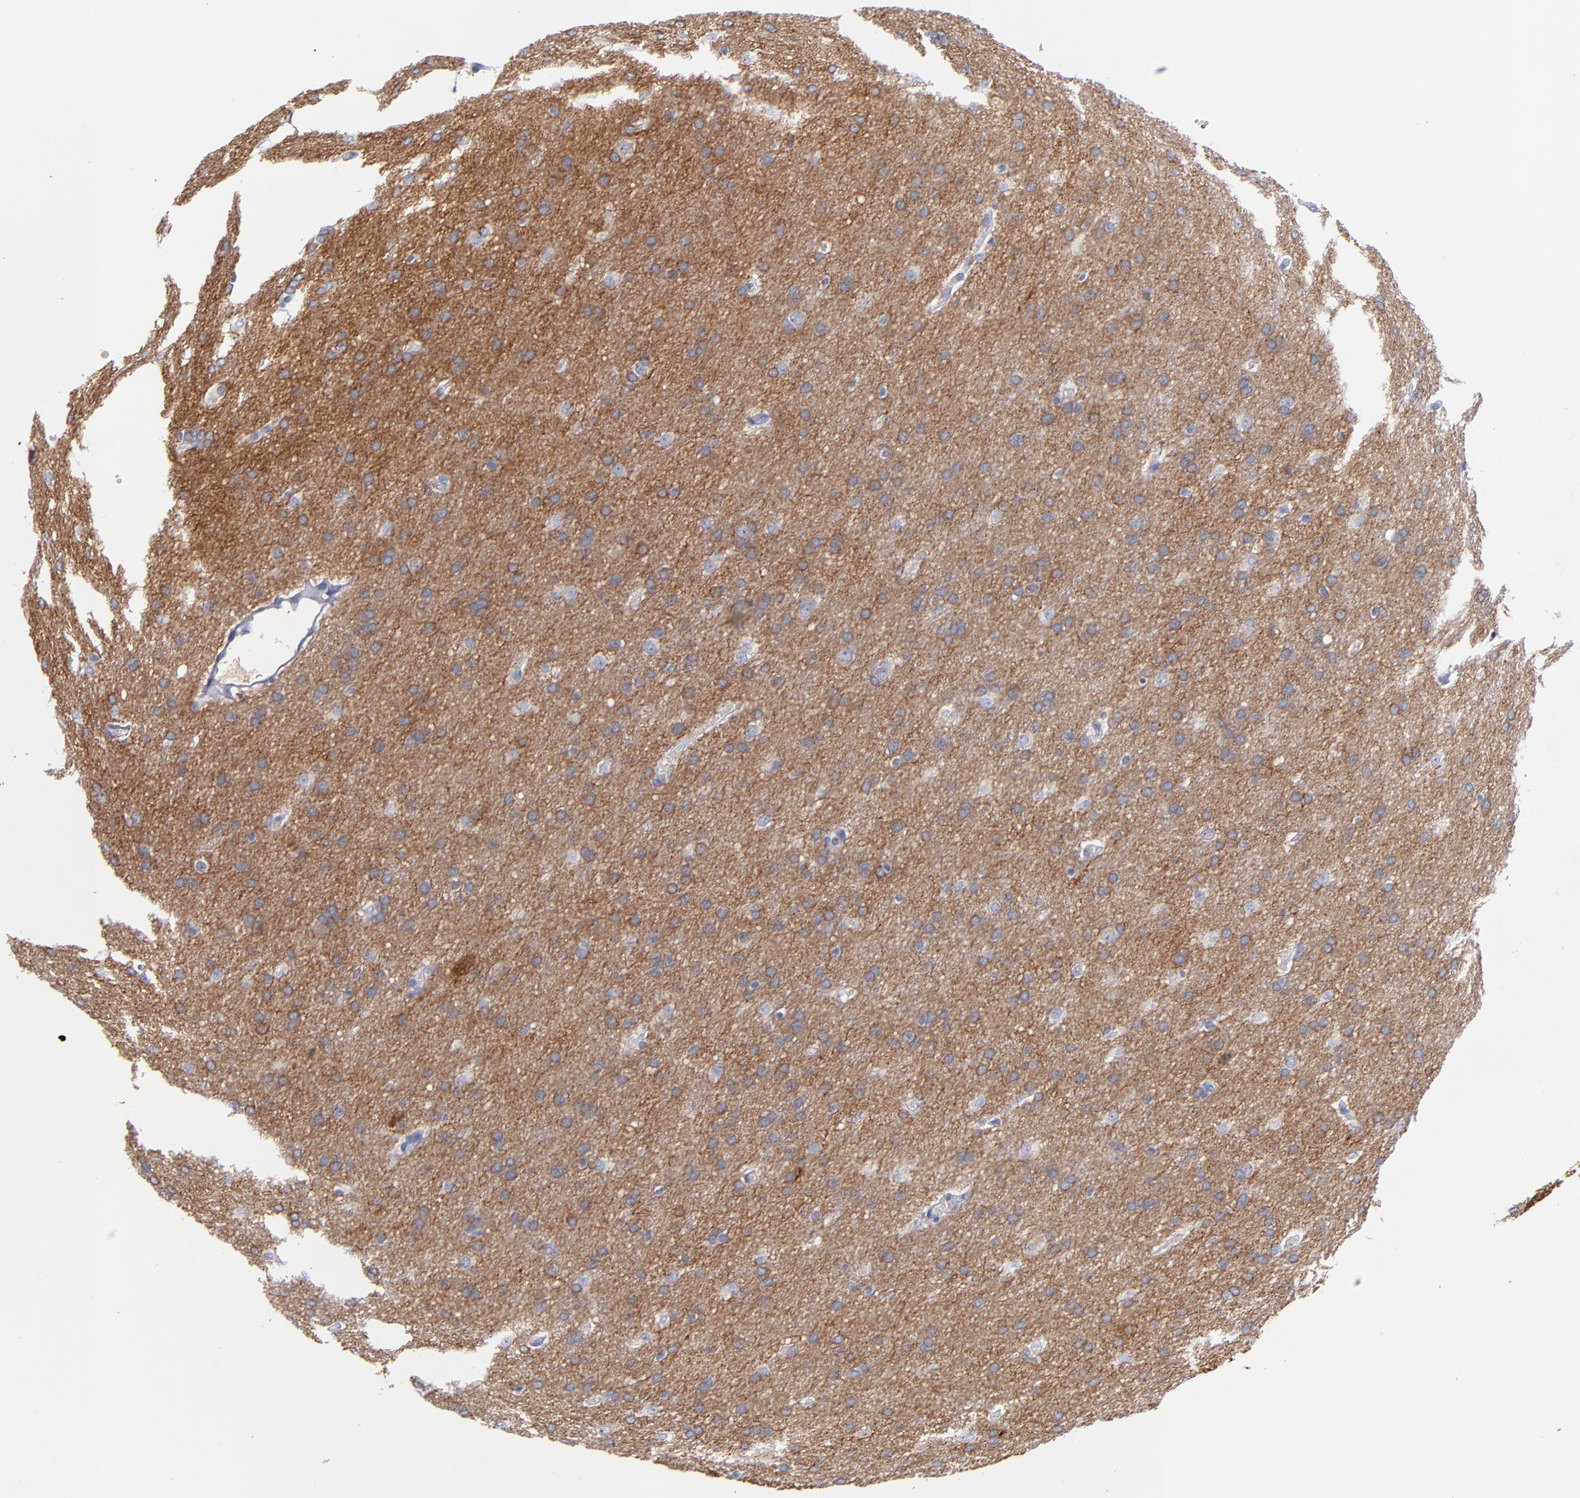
{"staining": {"intensity": "moderate", "quantity": "25%-75%", "location": "cytoplasmic/membranous"}, "tissue": "glioma", "cell_type": "Tumor cells", "image_type": "cancer", "snomed": [{"axis": "morphology", "description": "Glioma, malignant, Low grade"}, {"axis": "topography", "description": "Brain"}], "caption": "This is a micrograph of IHC staining of glioma, which shows moderate positivity in the cytoplasmic/membranous of tumor cells.", "gene": "CNTNAP2", "patient": {"sex": "female", "age": 32}}